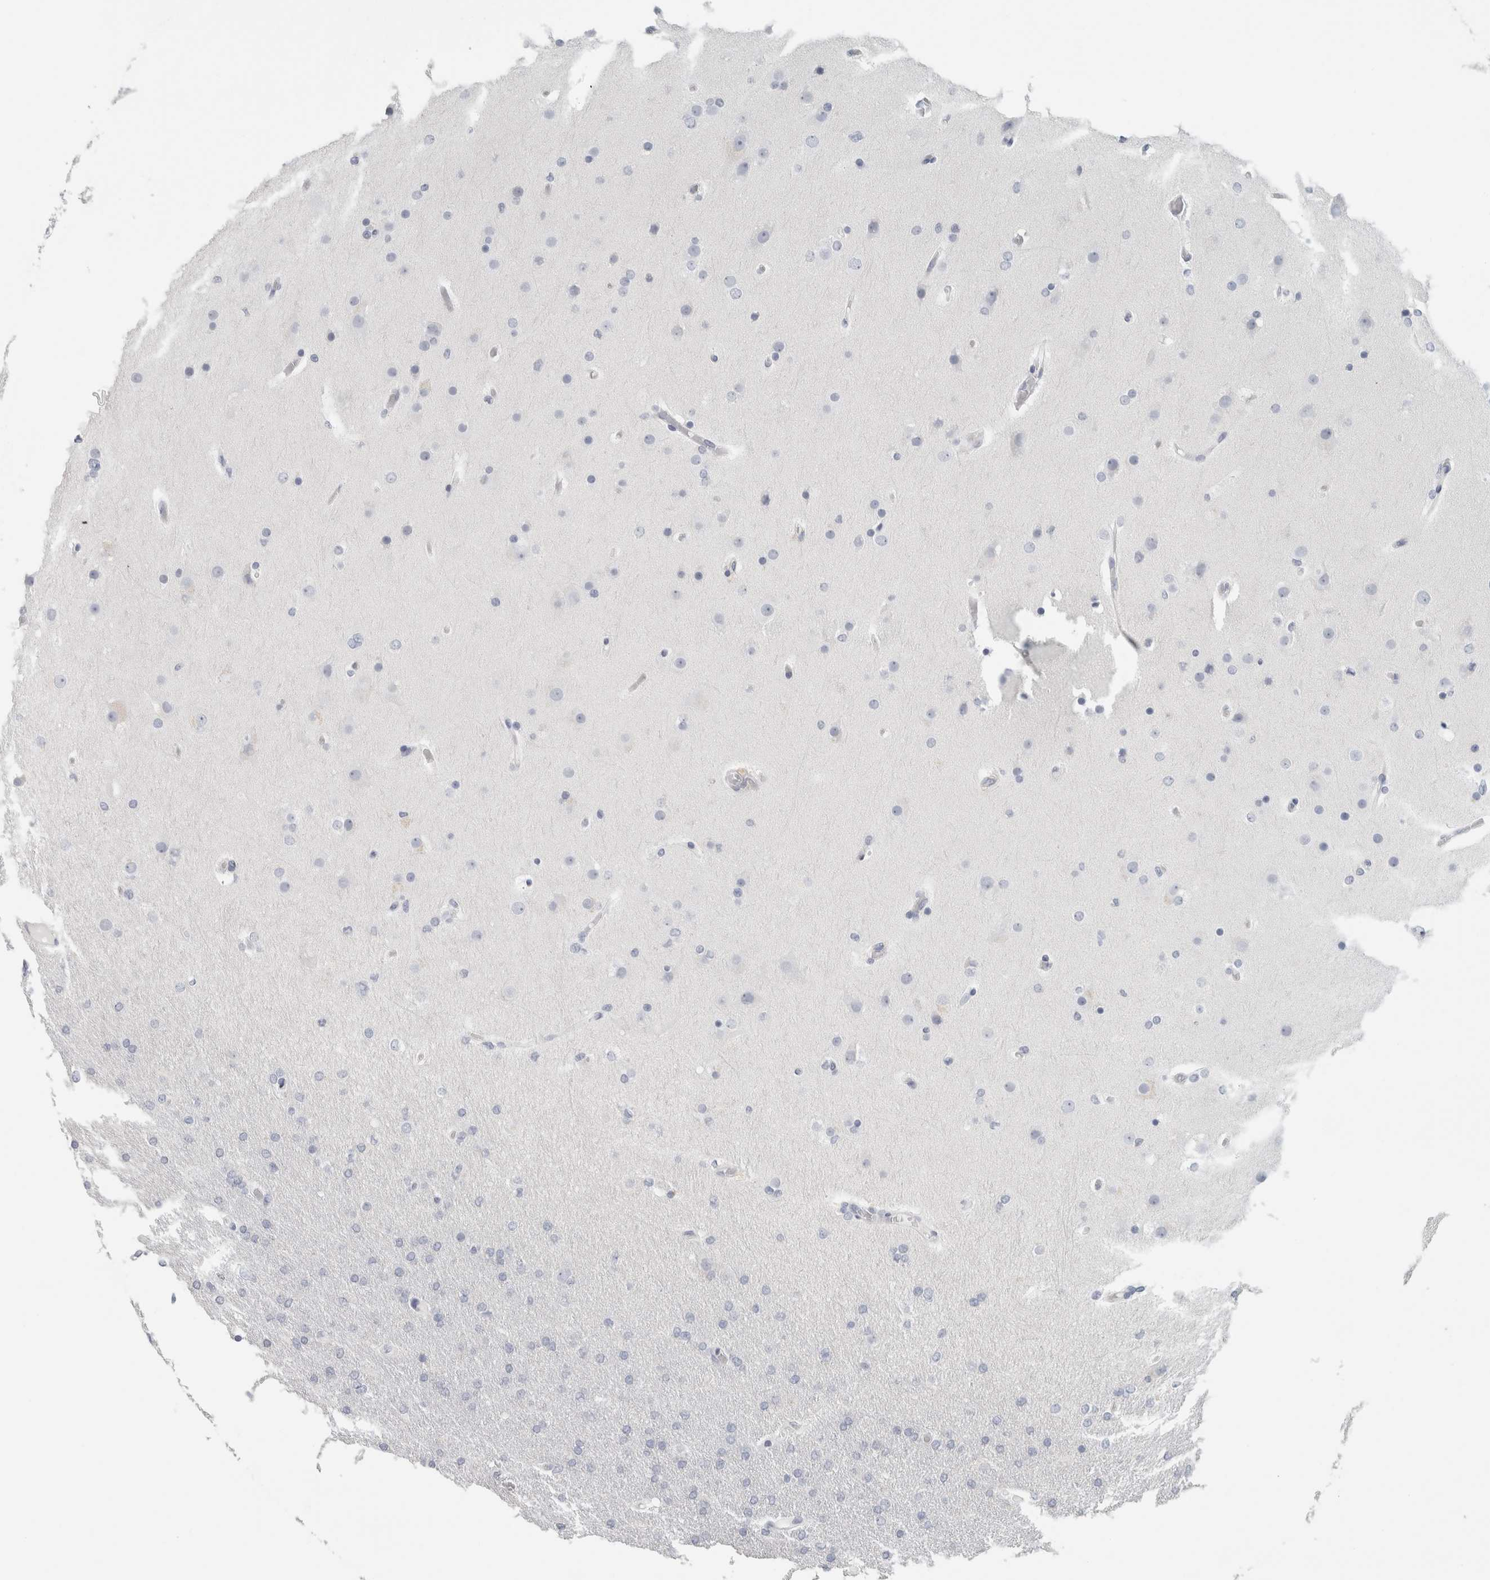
{"staining": {"intensity": "negative", "quantity": "none", "location": "none"}, "tissue": "glioma", "cell_type": "Tumor cells", "image_type": "cancer", "snomed": [{"axis": "morphology", "description": "Glioma, malignant, High grade"}, {"axis": "topography", "description": "Cerebral cortex"}], "caption": "An immunohistochemistry (IHC) micrograph of glioma is shown. There is no staining in tumor cells of glioma. (Stains: DAB immunohistochemistry with hematoxylin counter stain, Microscopy: brightfield microscopy at high magnification).", "gene": "SLC28A3", "patient": {"sex": "female", "age": 36}}